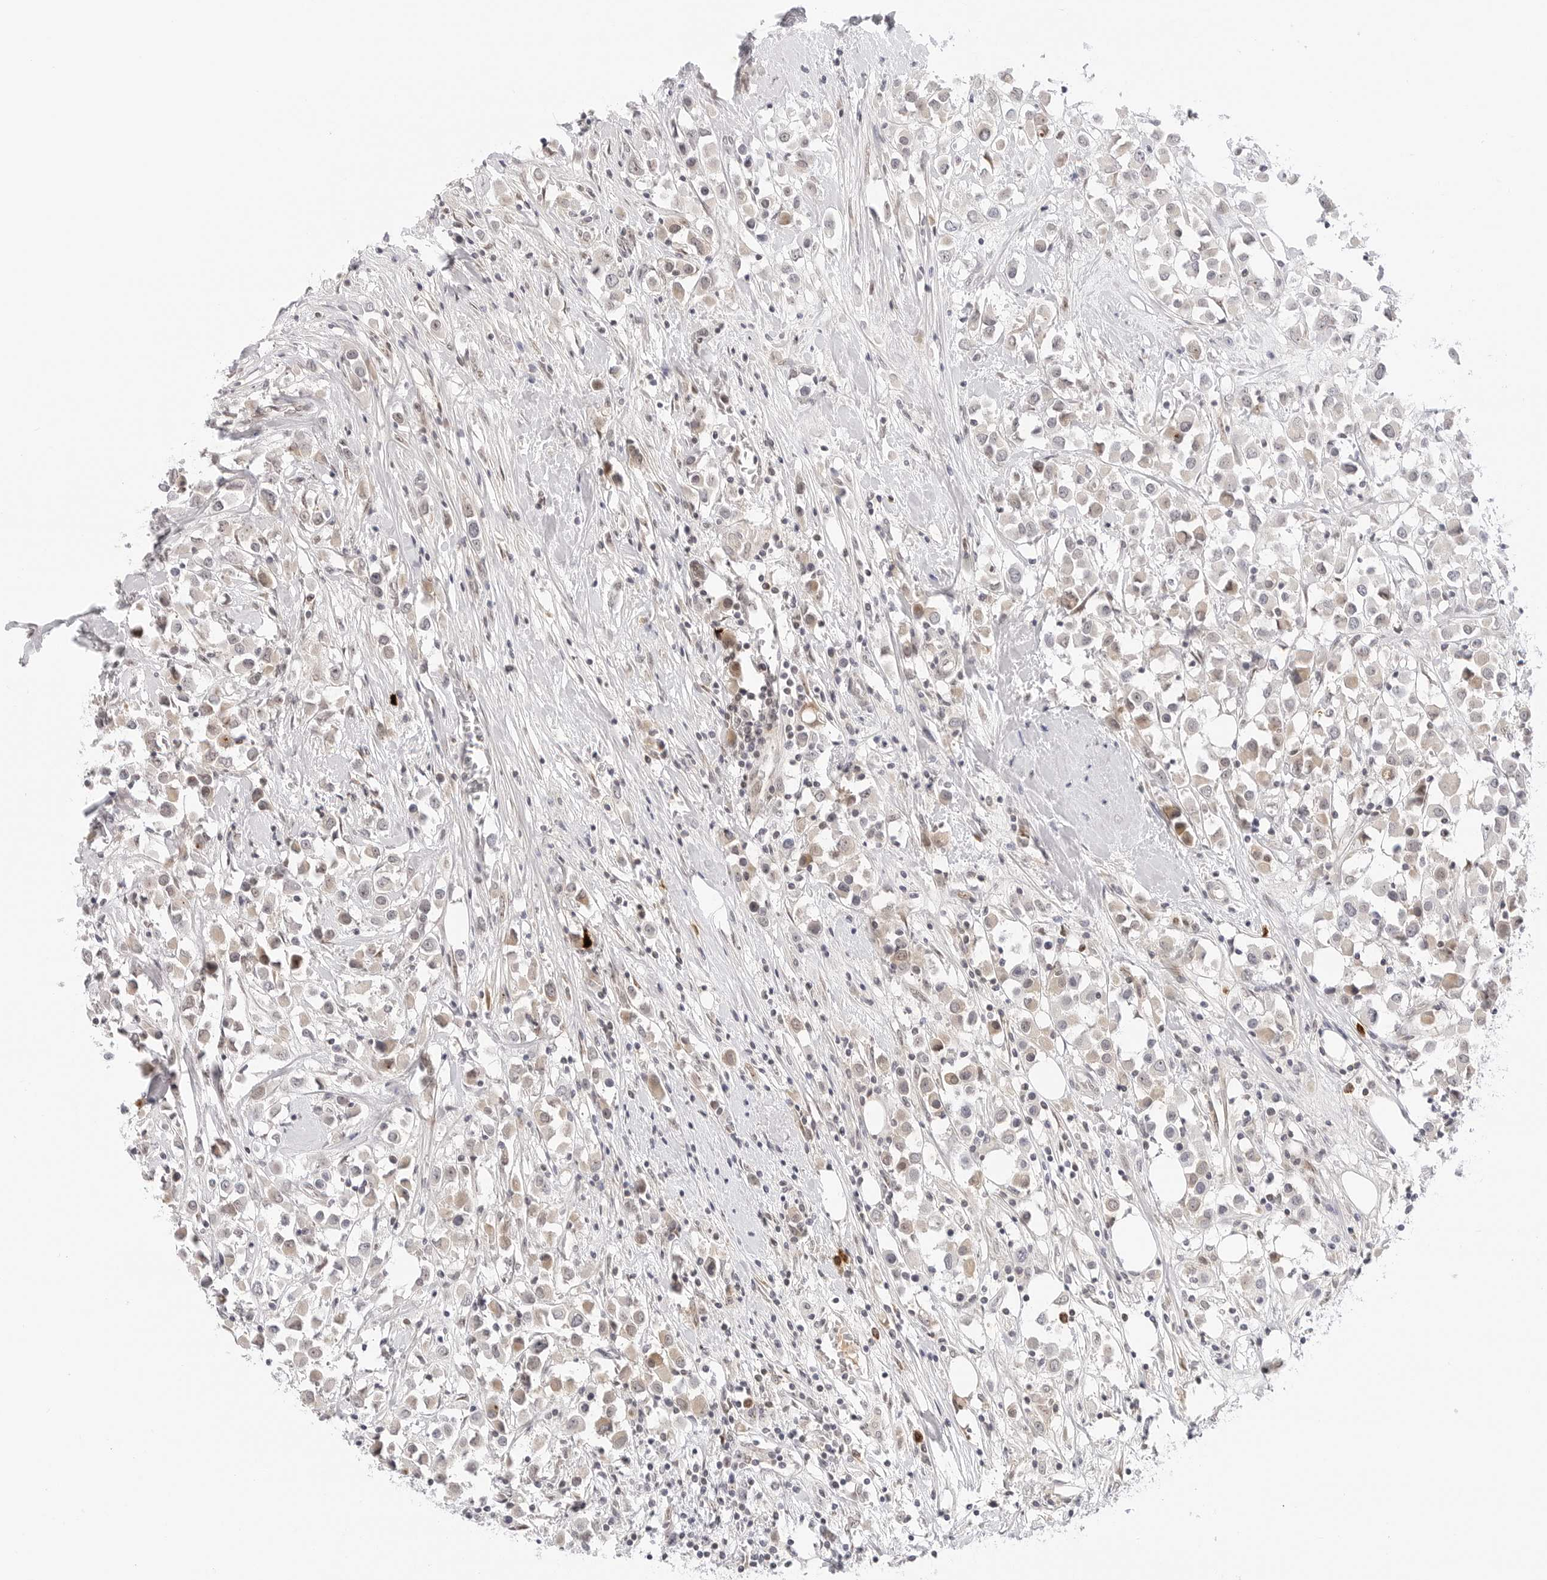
{"staining": {"intensity": "weak", "quantity": "<25%", "location": "cytoplasmic/membranous"}, "tissue": "breast cancer", "cell_type": "Tumor cells", "image_type": "cancer", "snomed": [{"axis": "morphology", "description": "Duct carcinoma"}, {"axis": "topography", "description": "Breast"}], "caption": "A micrograph of breast cancer stained for a protein reveals no brown staining in tumor cells.", "gene": "HIPK3", "patient": {"sex": "female", "age": 61}}